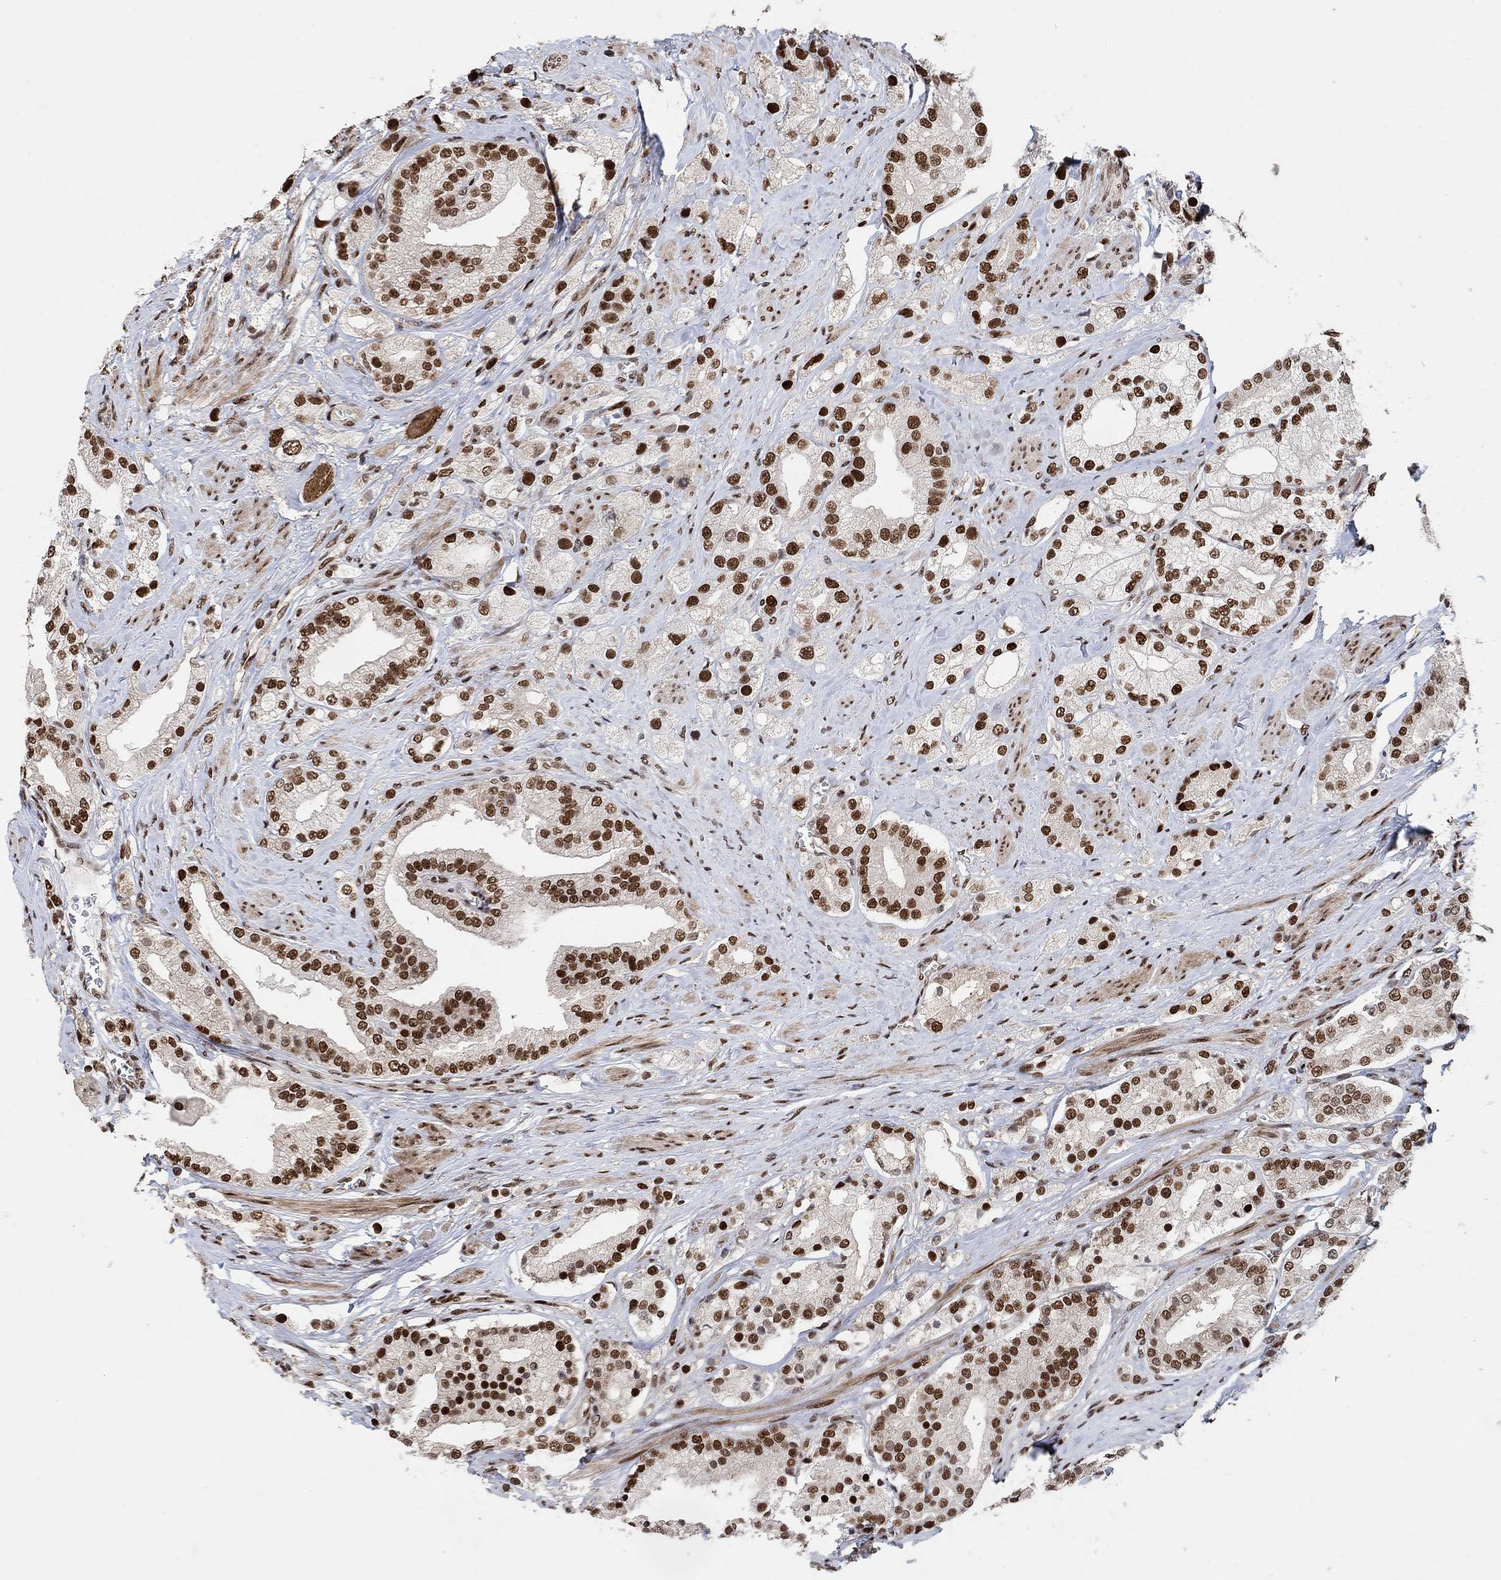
{"staining": {"intensity": "strong", "quantity": ">75%", "location": "nuclear"}, "tissue": "prostate cancer", "cell_type": "Tumor cells", "image_type": "cancer", "snomed": [{"axis": "morphology", "description": "Adenocarcinoma, NOS"}, {"axis": "topography", "description": "Prostate and seminal vesicle, NOS"}, {"axis": "topography", "description": "Prostate"}], "caption": "An IHC image of tumor tissue is shown. Protein staining in brown shows strong nuclear positivity in prostate cancer (adenocarcinoma) within tumor cells.", "gene": "E4F1", "patient": {"sex": "male", "age": 67}}